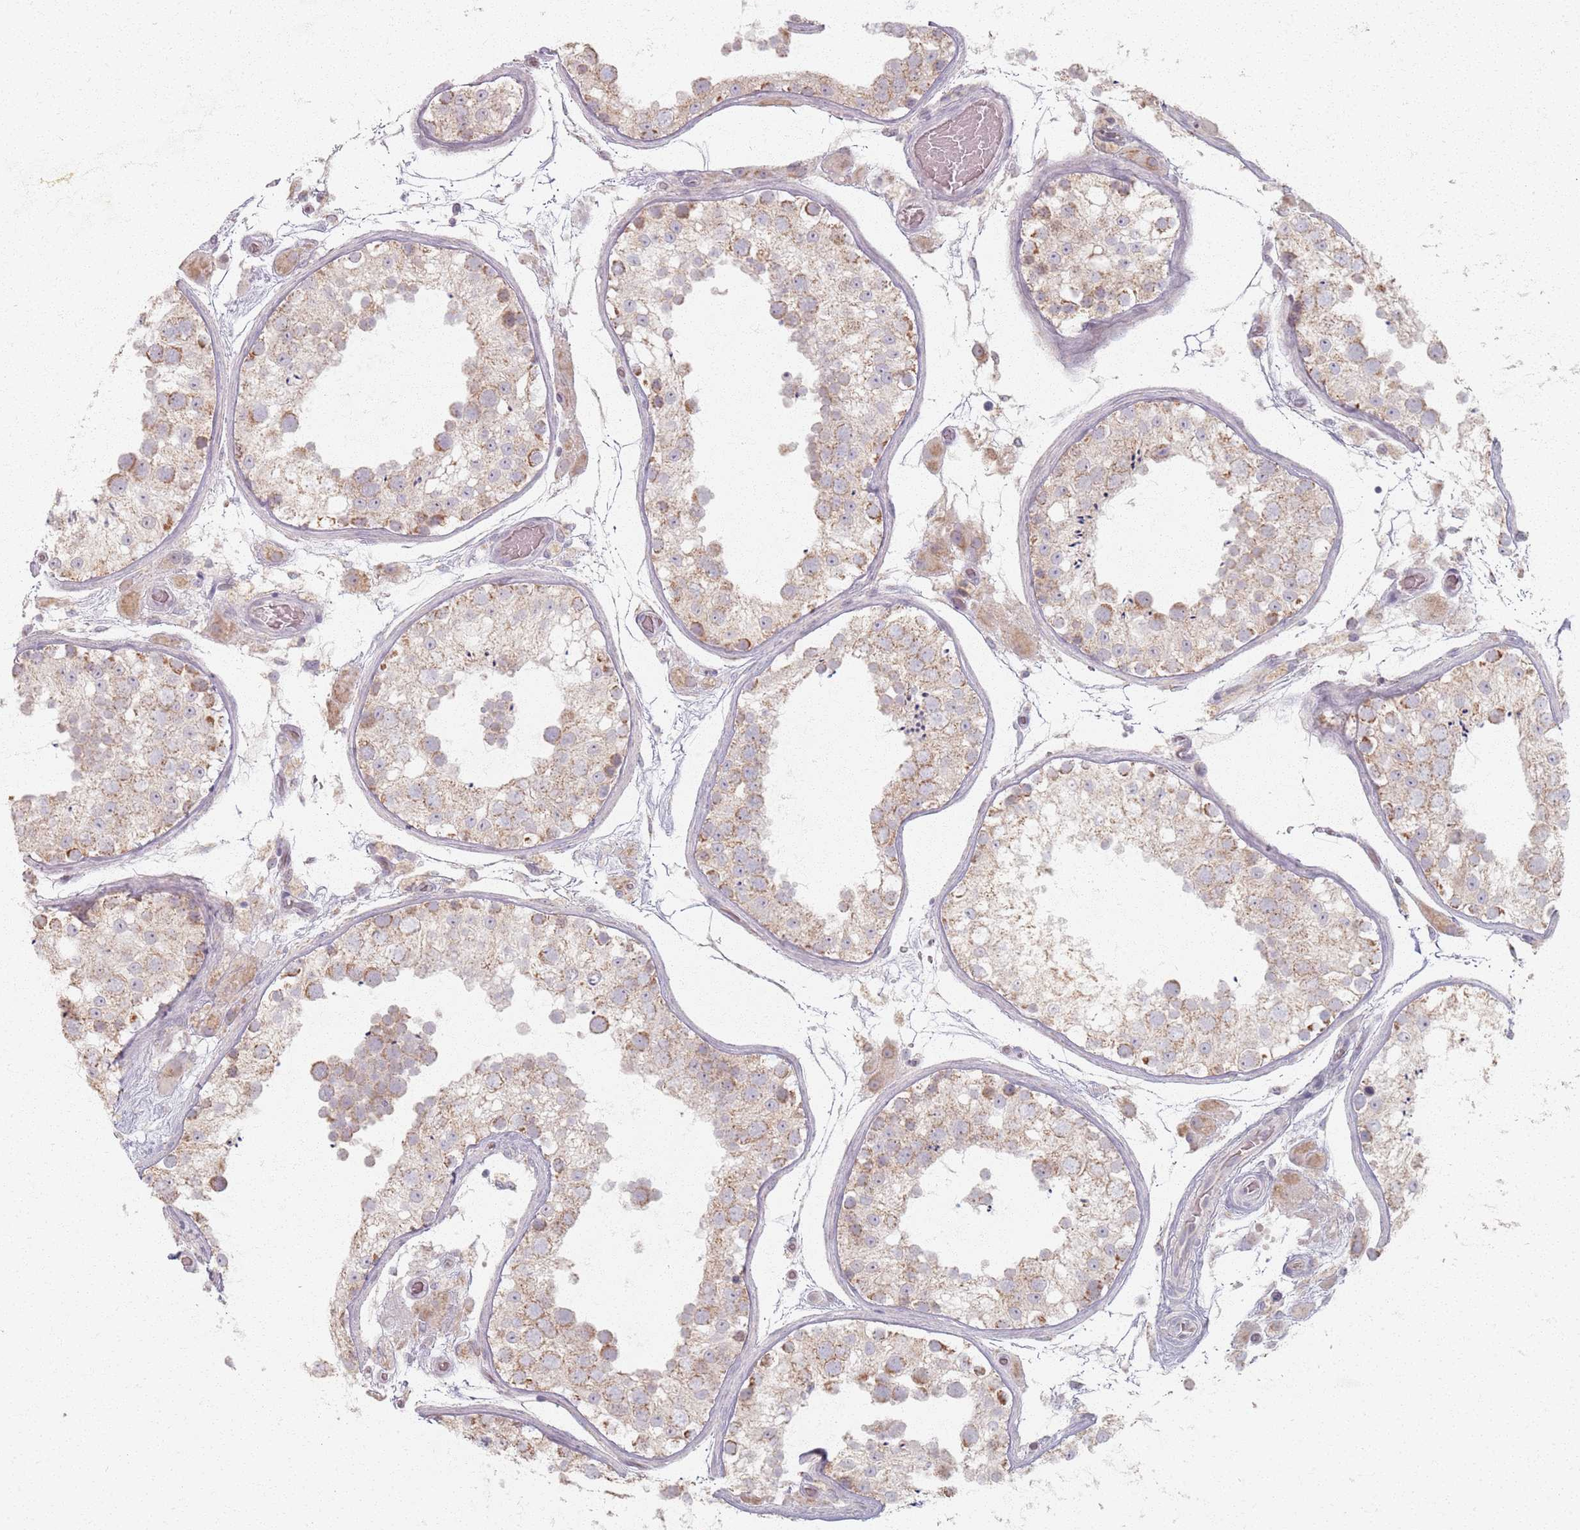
{"staining": {"intensity": "moderate", "quantity": "25%-75%", "location": "cytoplasmic/membranous"}, "tissue": "testis", "cell_type": "Cells in seminiferous ducts", "image_type": "normal", "snomed": [{"axis": "morphology", "description": "Normal tissue, NOS"}, {"axis": "topography", "description": "Testis"}], "caption": "Protein staining displays moderate cytoplasmic/membranous positivity in approximately 25%-75% of cells in seminiferous ducts in benign testis.", "gene": "PKD2L2", "patient": {"sex": "male", "age": 26}}